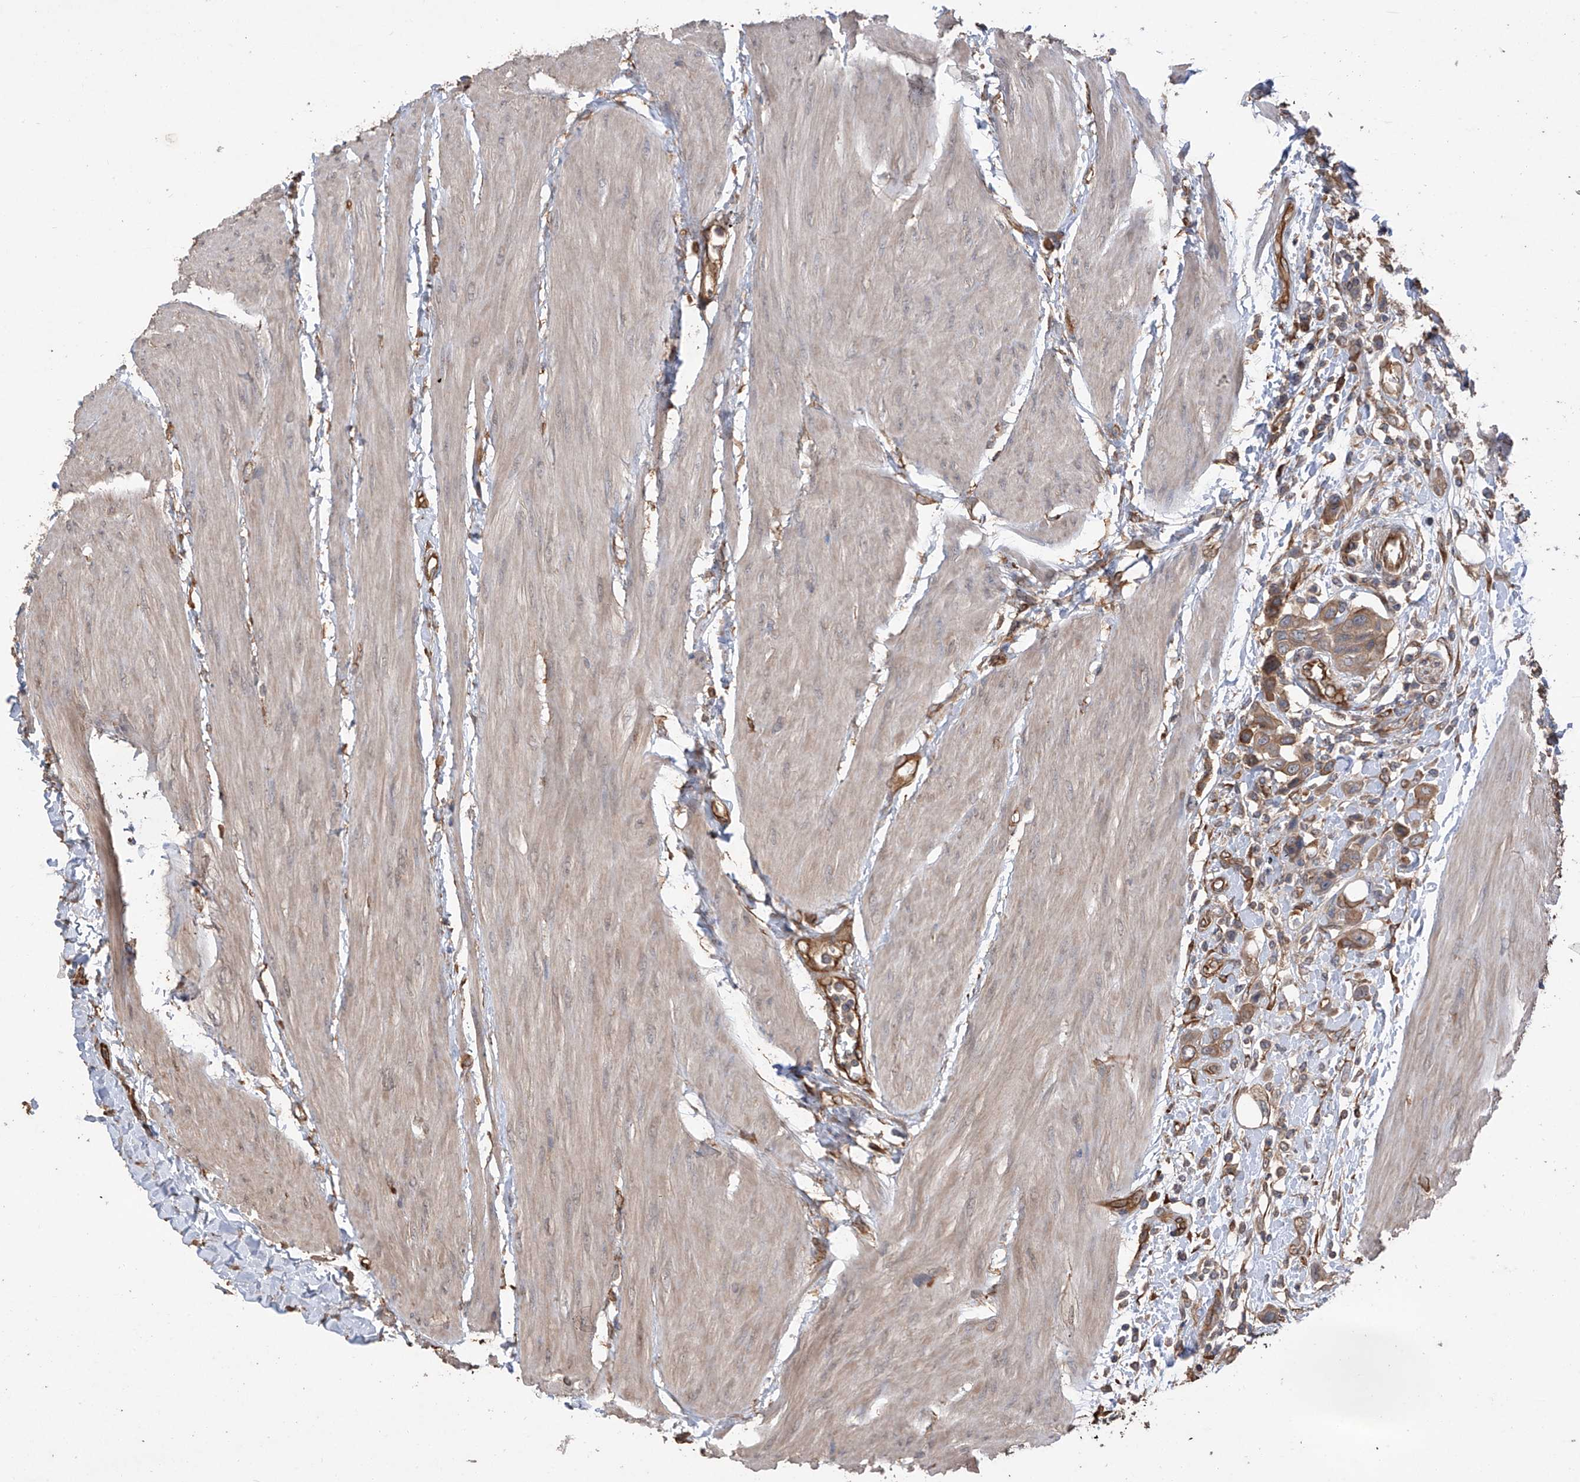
{"staining": {"intensity": "moderate", "quantity": "25%-75%", "location": "cytoplasmic/membranous"}, "tissue": "urothelial cancer", "cell_type": "Tumor cells", "image_type": "cancer", "snomed": [{"axis": "morphology", "description": "Urothelial carcinoma, High grade"}, {"axis": "topography", "description": "Urinary bladder"}], "caption": "Protein positivity by IHC demonstrates moderate cytoplasmic/membranous staining in about 25%-75% of tumor cells in urothelial carcinoma (high-grade). The staining was performed using DAB (3,3'-diaminobenzidine), with brown indicating positive protein expression. Nuclei are stained blue with hematoxylin.", "gene": "AGBL5", "patient": {"sex": "male", "age": 50}}